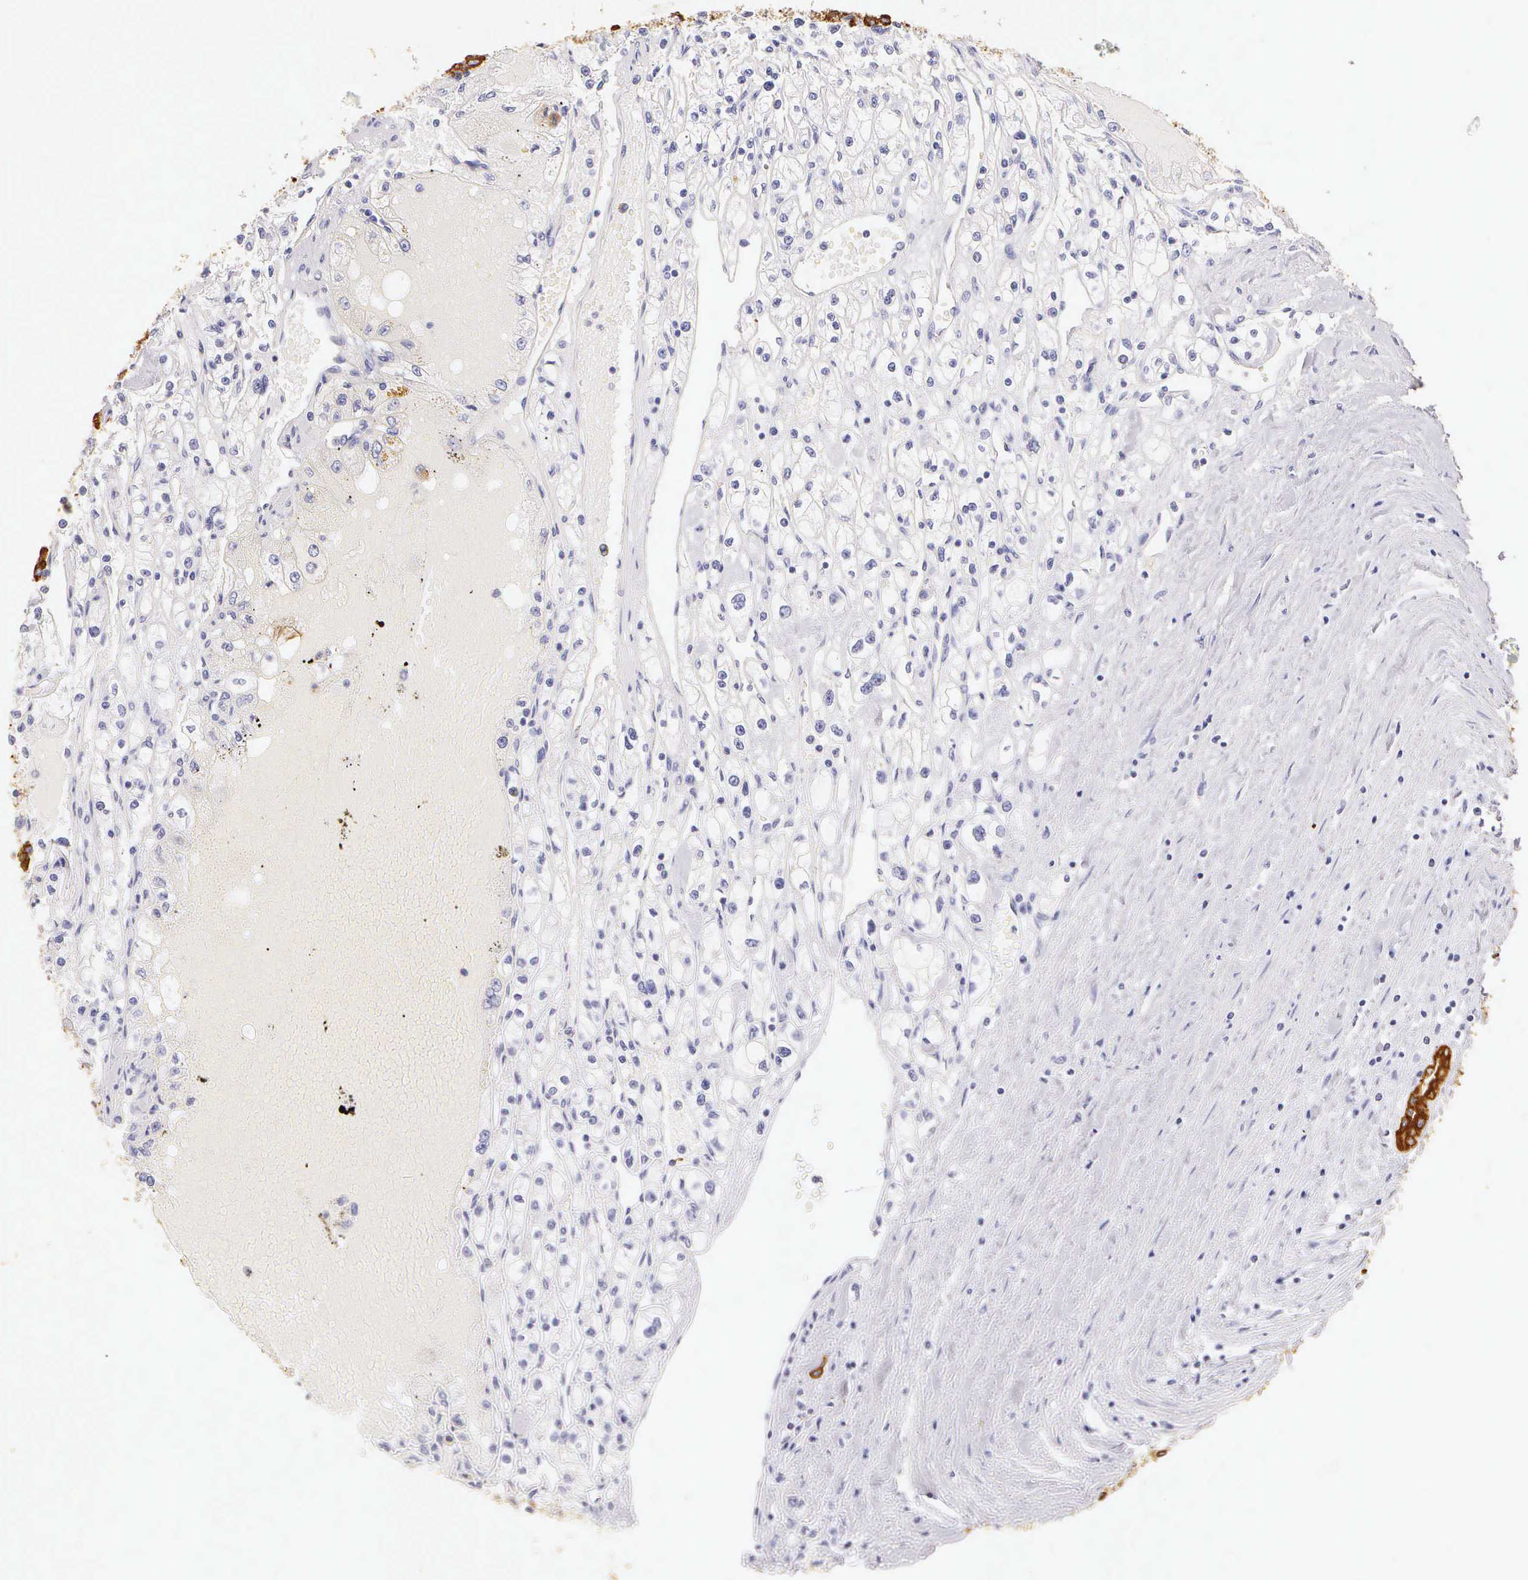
{"staining": {"intensity": "negative", "quantity": "none", "location": "none"}, "tissue": "renal cancer", "cell_type": "Tumor cells", "image_type": "cancer", "snomed": [{"axis": "morphology", "description": "Adenocarcinoma, NOS"}, {"axis": "topography", "description": "Kidney"}], "caption": "Immunohistochemistry (IHC) micrograph of neoplastic tissue: human renal adenocarcinoma stained with DAB exhibits no significant protein staining in tumor cells.", "gene": "KRT17", "patient": {"sex": "male", "age": 56}}